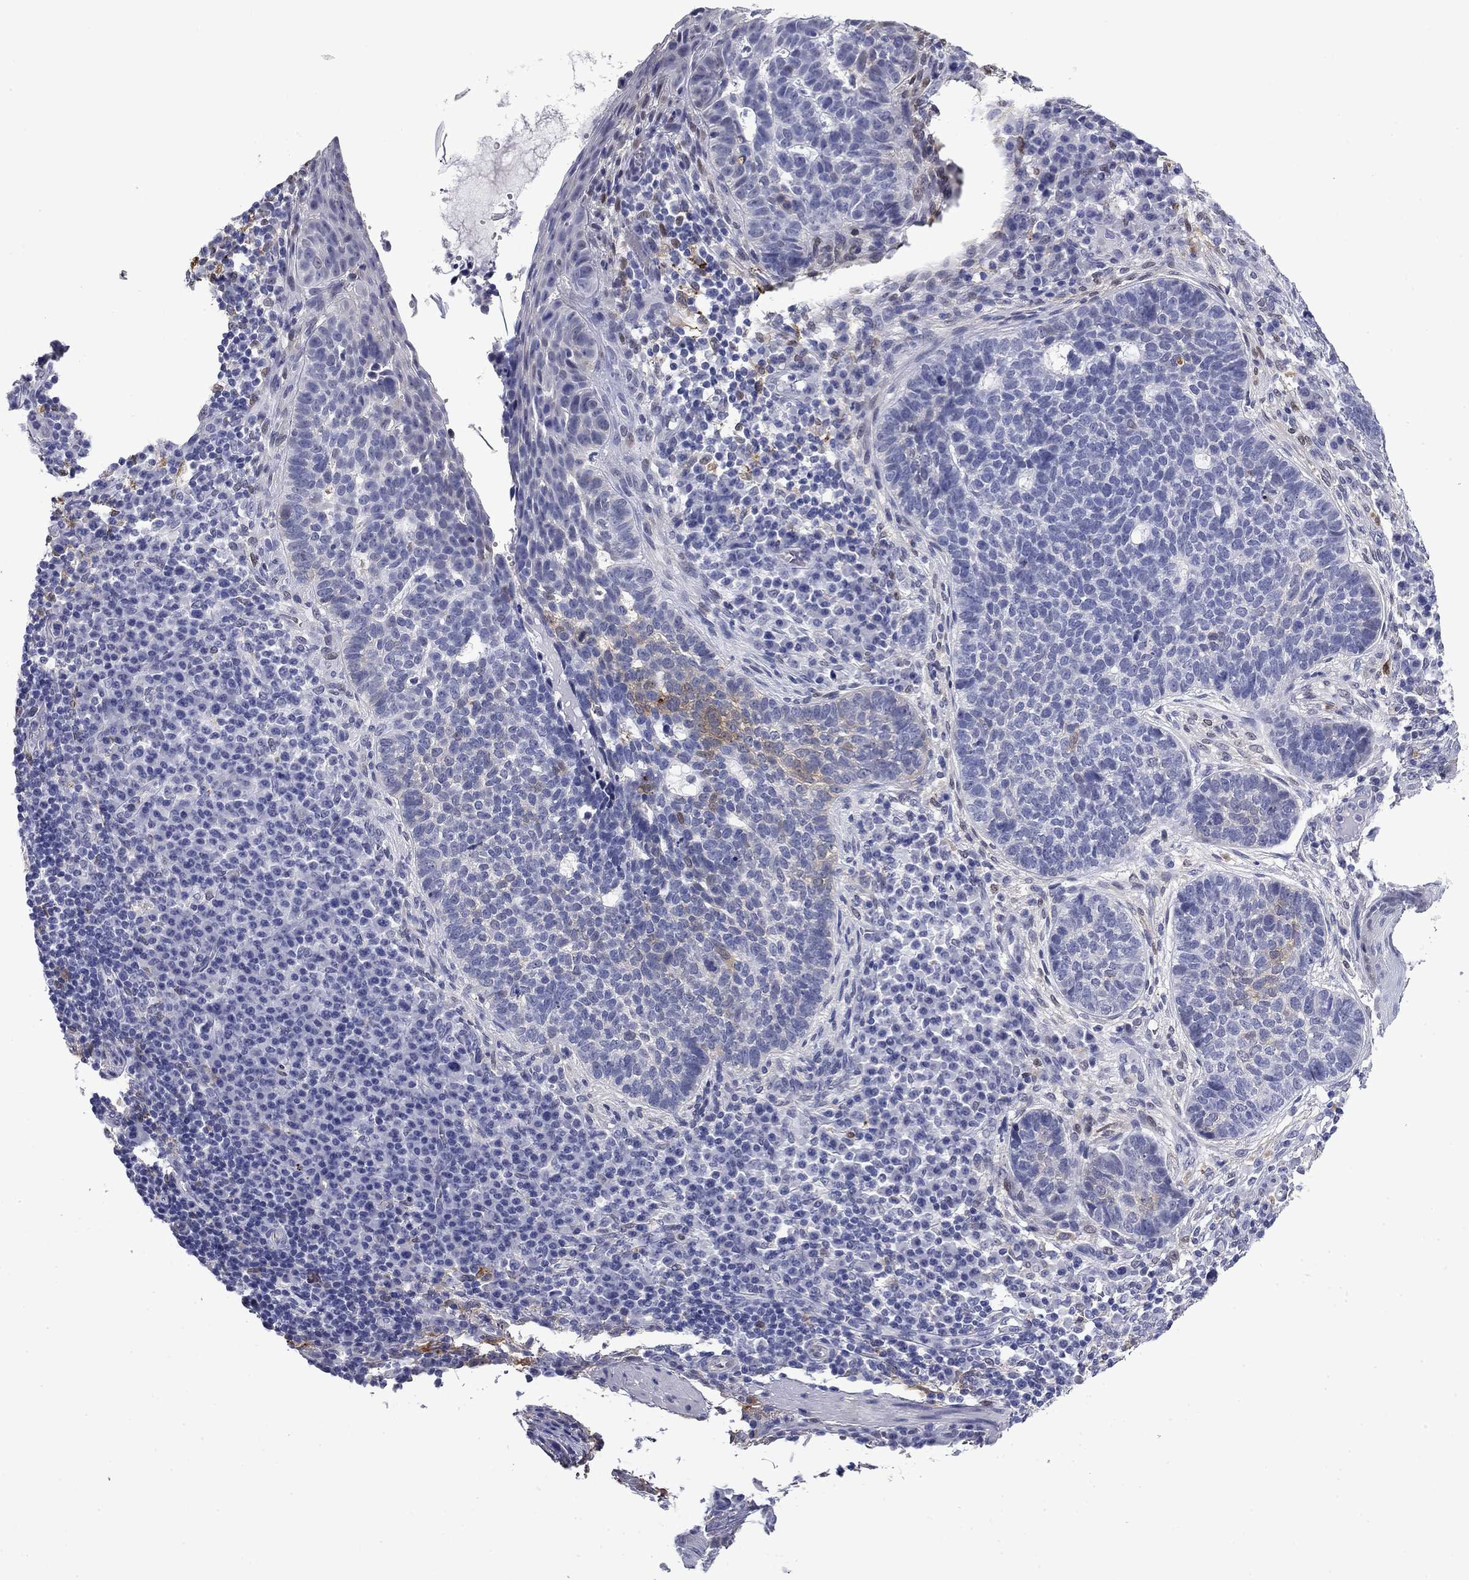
{"staining": {"intensity": "negative", "quantity": "none", "location": "none"}, "tissue": "skin cancer", "cell_type": "Tumor cells", "image_type": "cancer", "snomed": [{"axis": "morphology", "description": "Basal cell carcinoma"}, {"axis": "topography", "description": "Skin"}], "caption": "Protein analysis of skin cancer (basal cell carcinoma) shows no significant staining in tumor cells.", "gene": "BCL2L14", "patient": {"sex": "female", "age": 69}}